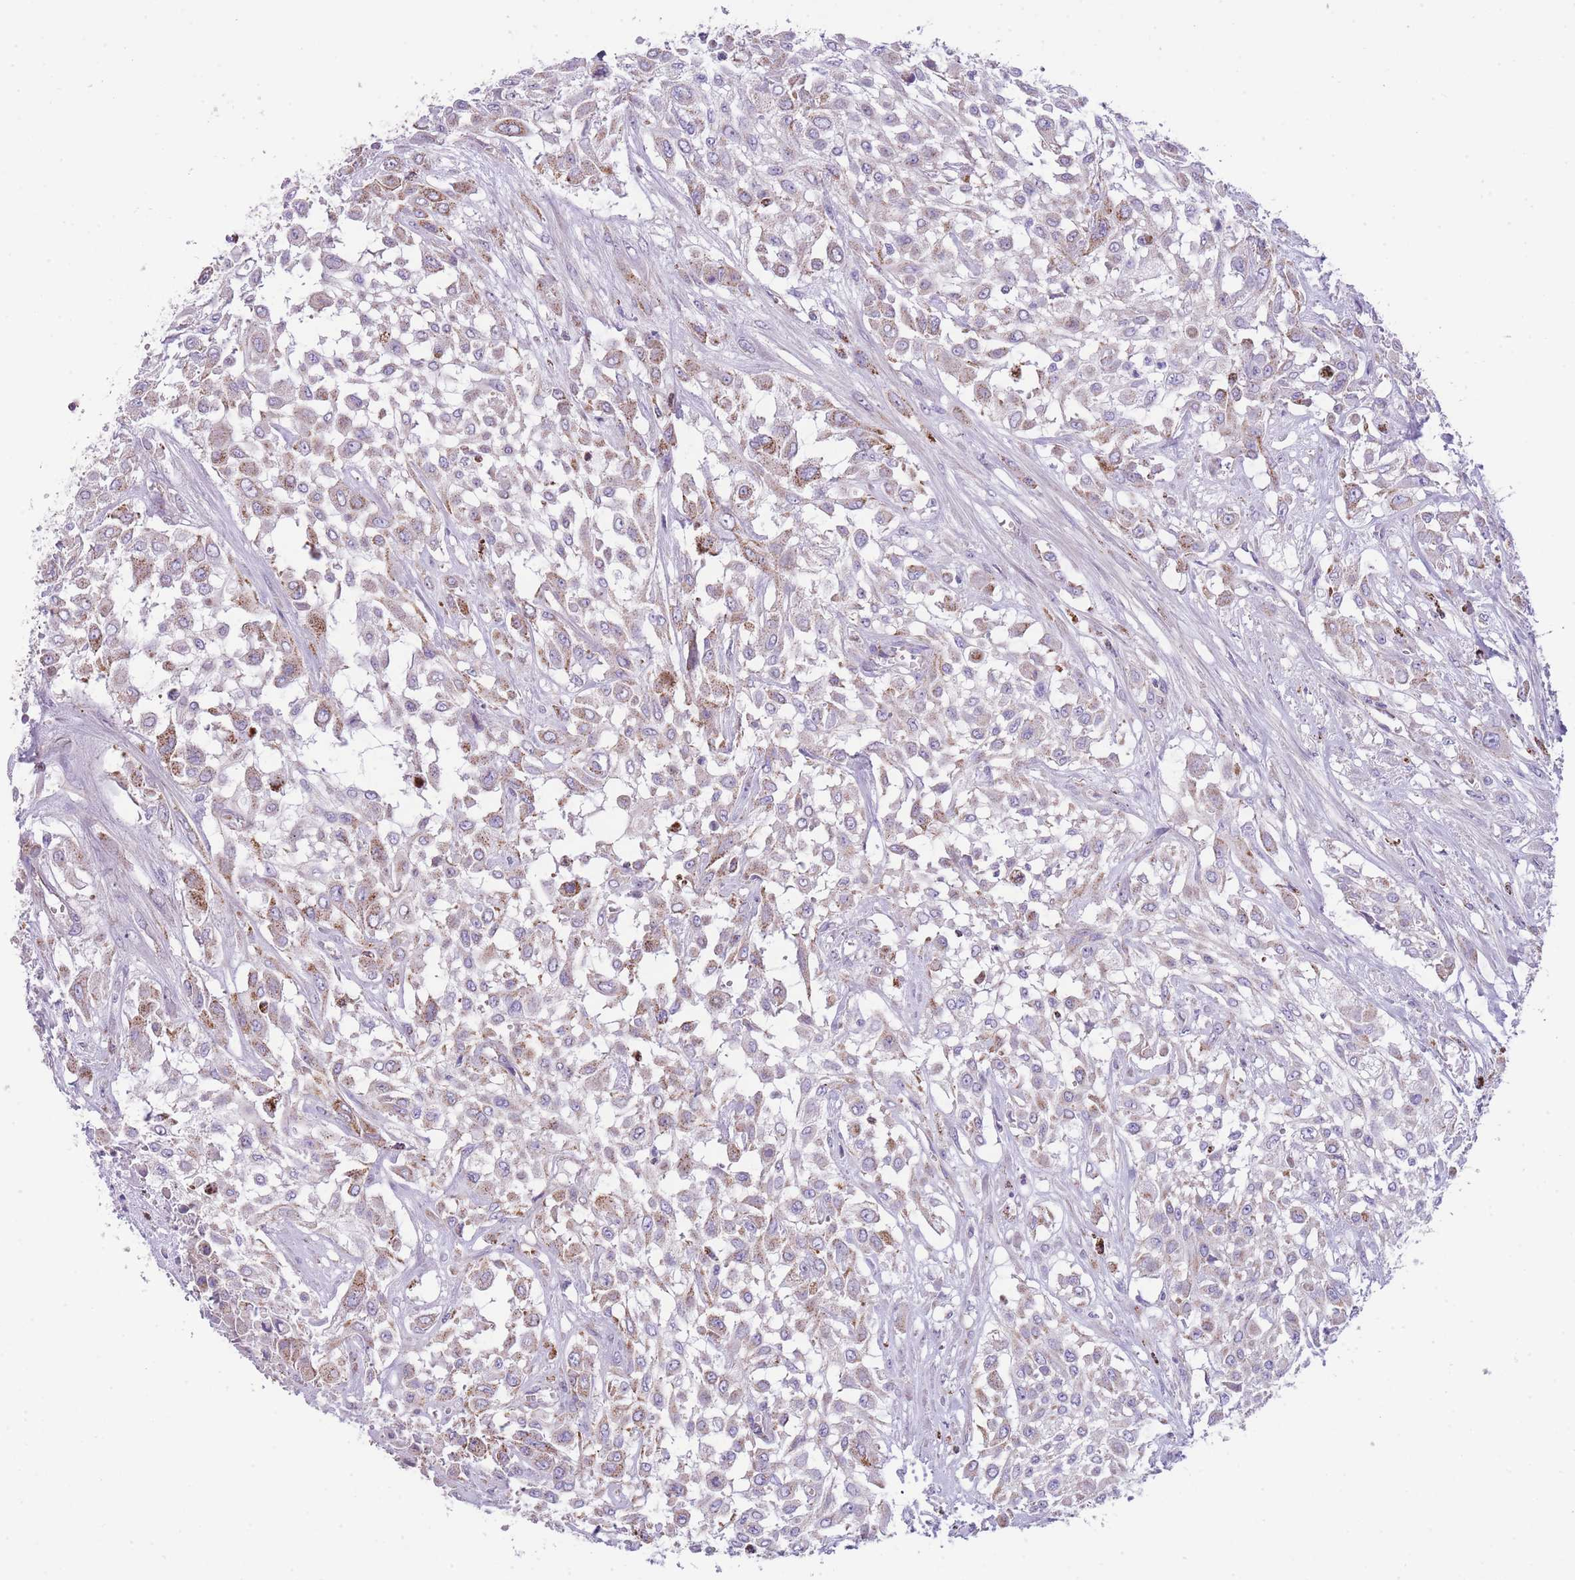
{"staining": {"intensity": "weak", "quantity": "<25%", "location": "cytoplasmic/membranous"}, "tissue": "urothelial cancer", "cell_type": "Tumor cells", "image_type": "cancer", "snomed": [{"axis": "morphology", "description": "Urothelial carcinoma, High grade"}, {"axis": "topography", "description": "Urinary bladder"}], "caption": "An immunohistochemistry histopathology image of urothelial carcinoma (high-grade) is shown. There is no staining in tumor cells of urothelial carcinoma (high-grade). Brightfield microscopy of immunohistochemistry stained with DAB (brown) and hematoxylin (blue), captured at high magnification.", "gene": "ST3GAL3", "patient": {"sex": "male", "age": 57}}